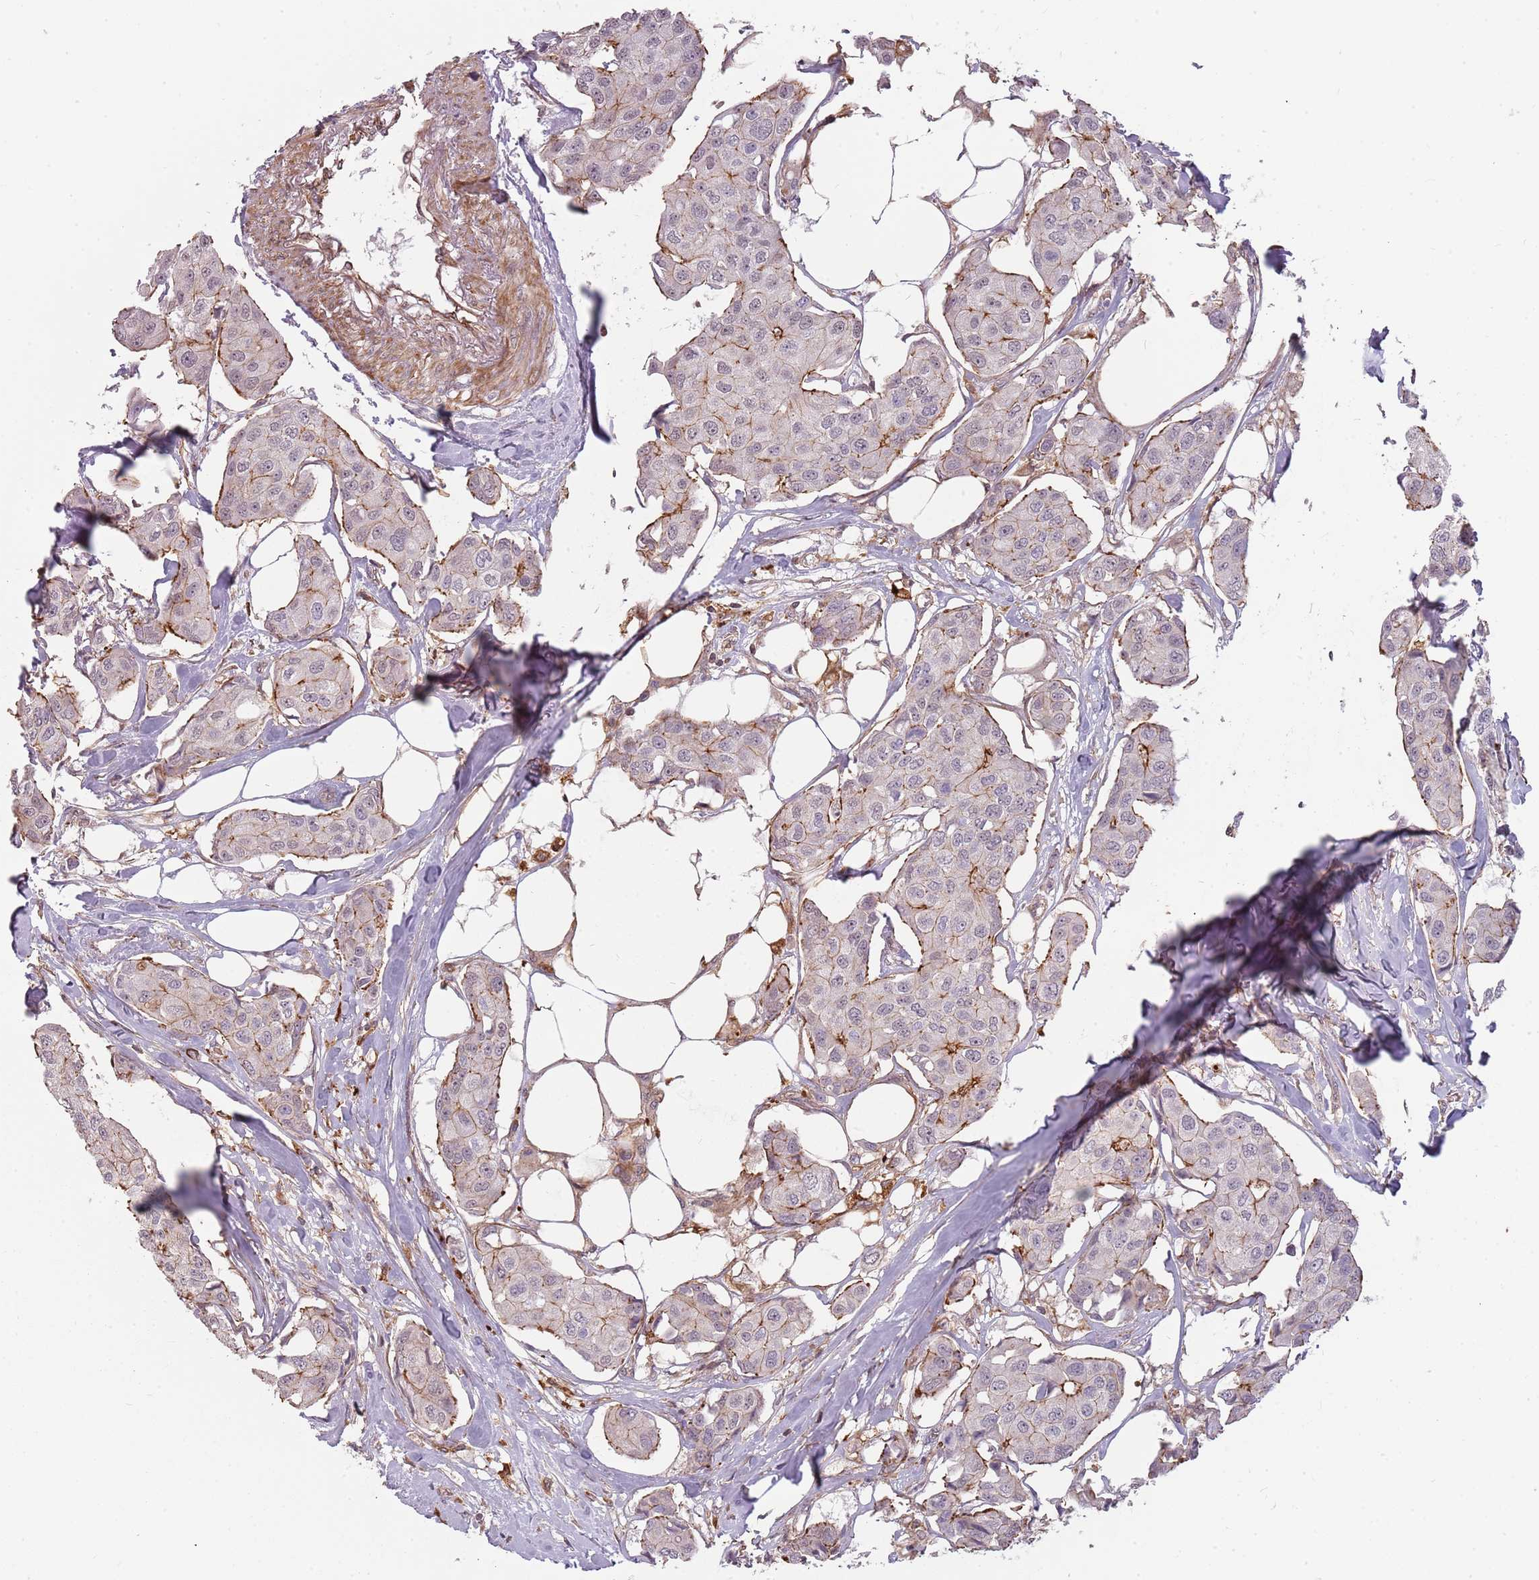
{"staining": {"intensity": "moderate", "quantity": "<25%", "location": "cytoplasmic/membranous"}, "tissue": "breast cancer", "cell_type": "Tumor cells", "image_type": "cancer", "snomed": [{"axis": "morphology", "description": "Duct carcinoma"}, {"axis": "topography", "description": "Breast"}, {"axis": "topography", "description": "Lymph node"}], "caption": "Protein staining demonstrates moderate cytoplasmic/membranous staining in about <25% of tumor cells in breast cancer. (brown staining indicates protein expression, while blue staining denotes nuclei).", "gene": "PPP1R14C", "patient": {"sex": "female", "age": 80}}